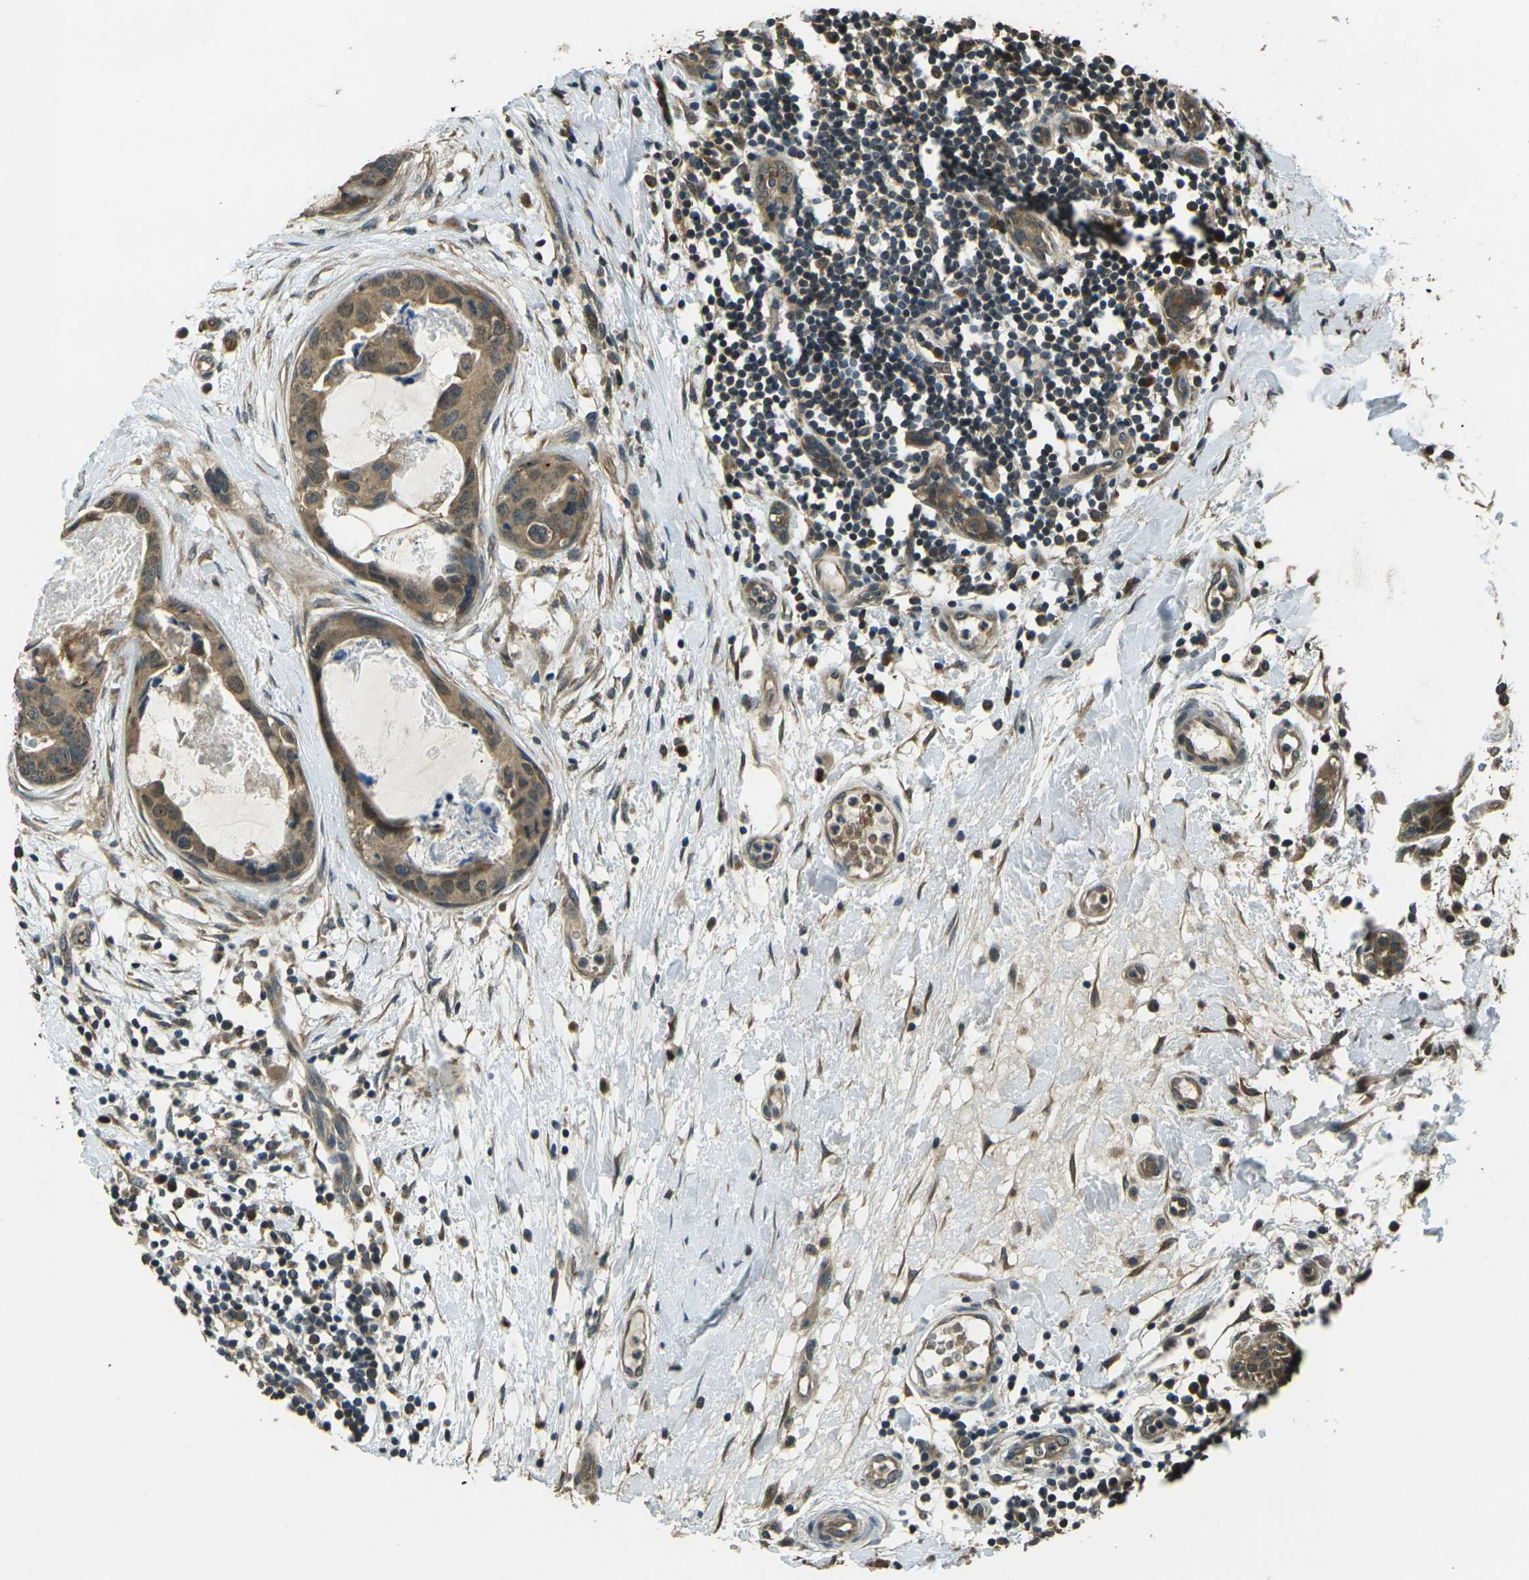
{"staining": {"intensity": "moderate", "quantity": ">75%", "location": "cytoplasmic/membranous"}, "tissue": "breast cancer", "cell_type": "Tumor cells", "image_type": "cancer", "snomed": [{"axis": "morphology", "description": "Duct carcinoma"}, {"axis": "topography", "description": "Breast"}], "caption": "Protein expression analysis of human breast intraductal carcinoma reveals moderate cytoplasmic/membranous positivity in approximately >75% of tumor cells.", "gene": "TOR1A", "patient": {"sex": "female", "age": 40}}